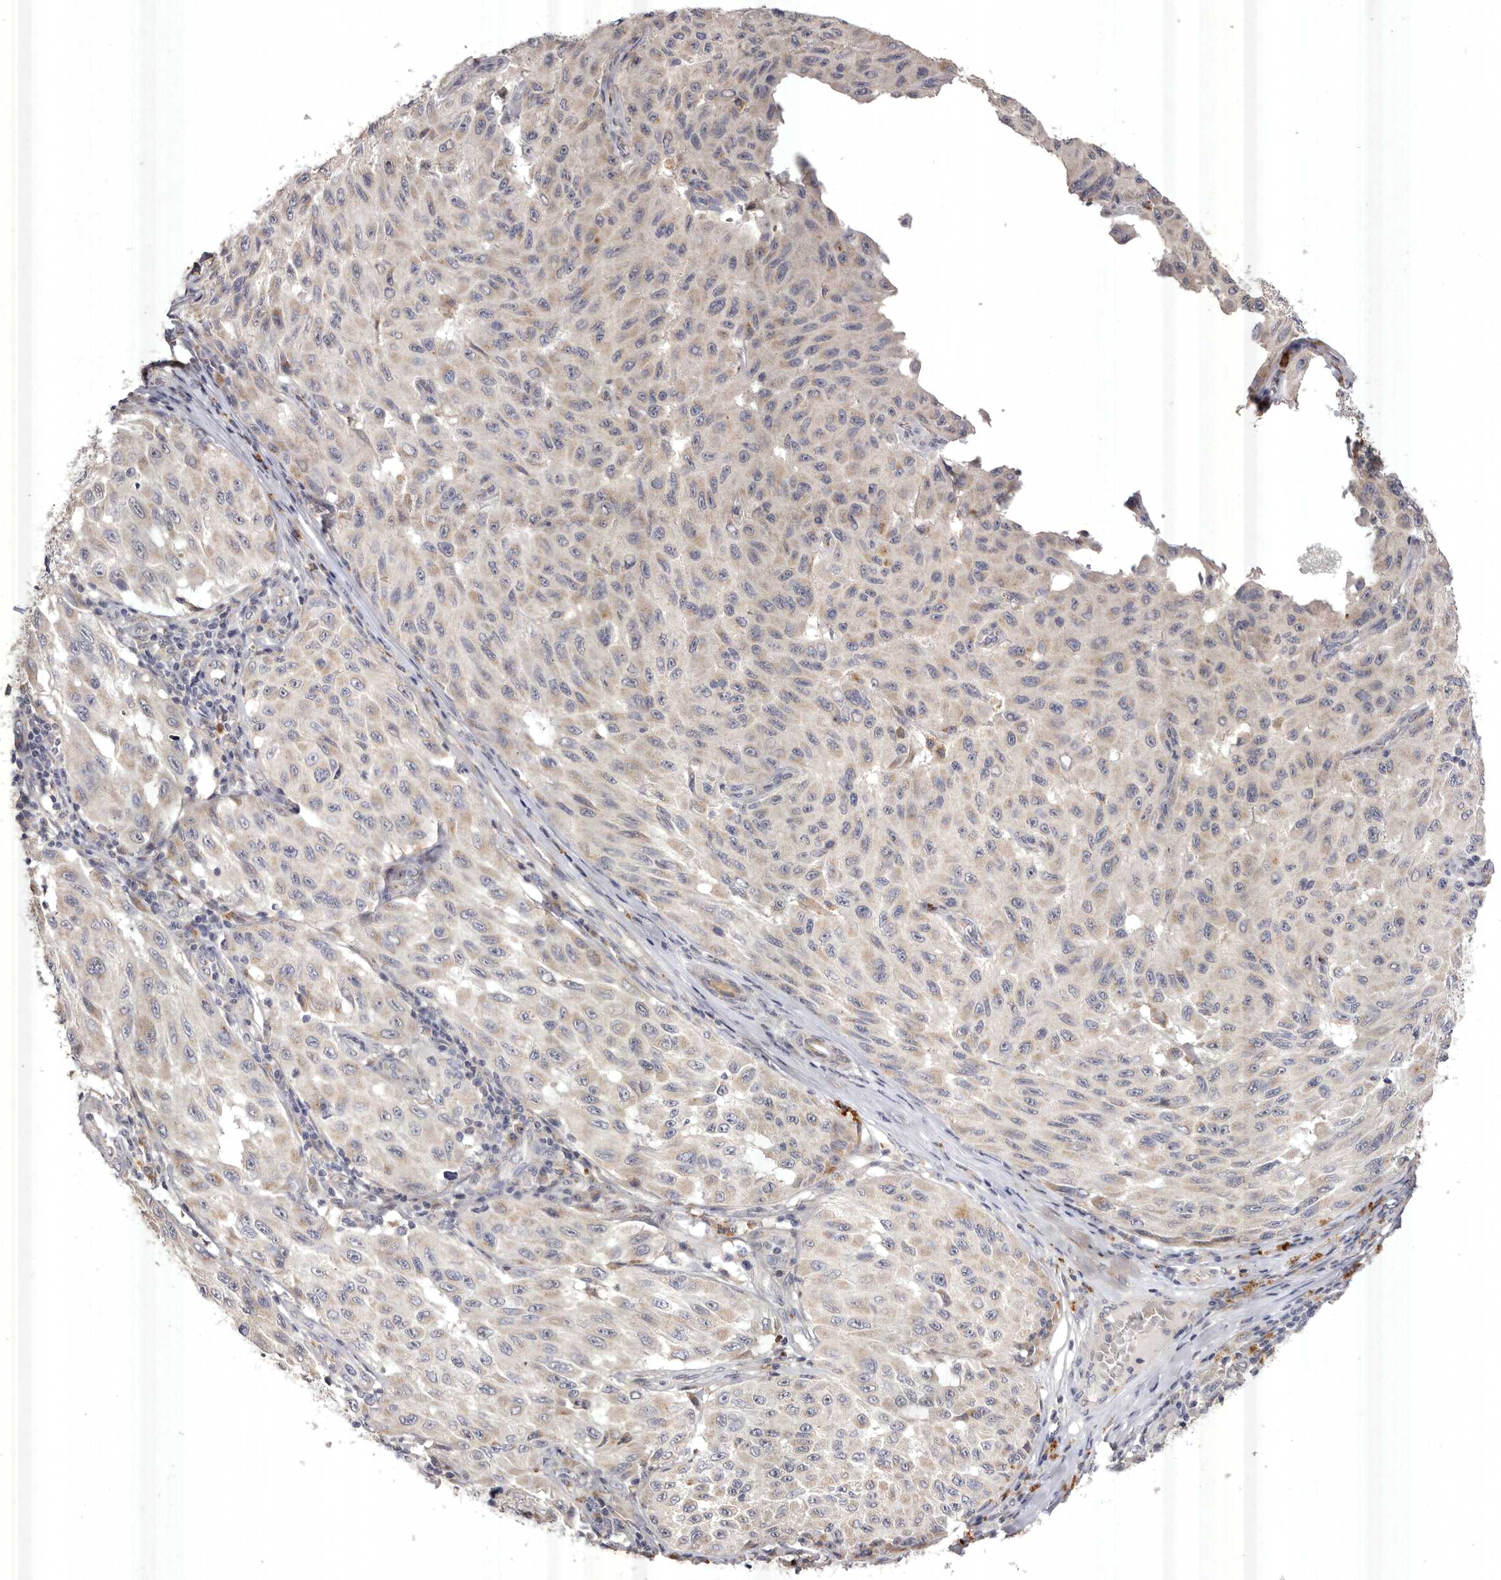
{"staining": {"intensity": "negative", "quantity": "none", "location": "none"}, "tissue": "melanoma", "cell_type": "Tumor cells", "image_type": "cancer", "snomed": [{"axis": "morphology", "description": "Malignant melanoma, NOS"}, {"axis": "topography", "description": "Skin"}], "caption": "IHC of melanoma exhibits no staining in tumor cells.", "gene": "USP24", "patient": {"sex": "male", "age": 30}}